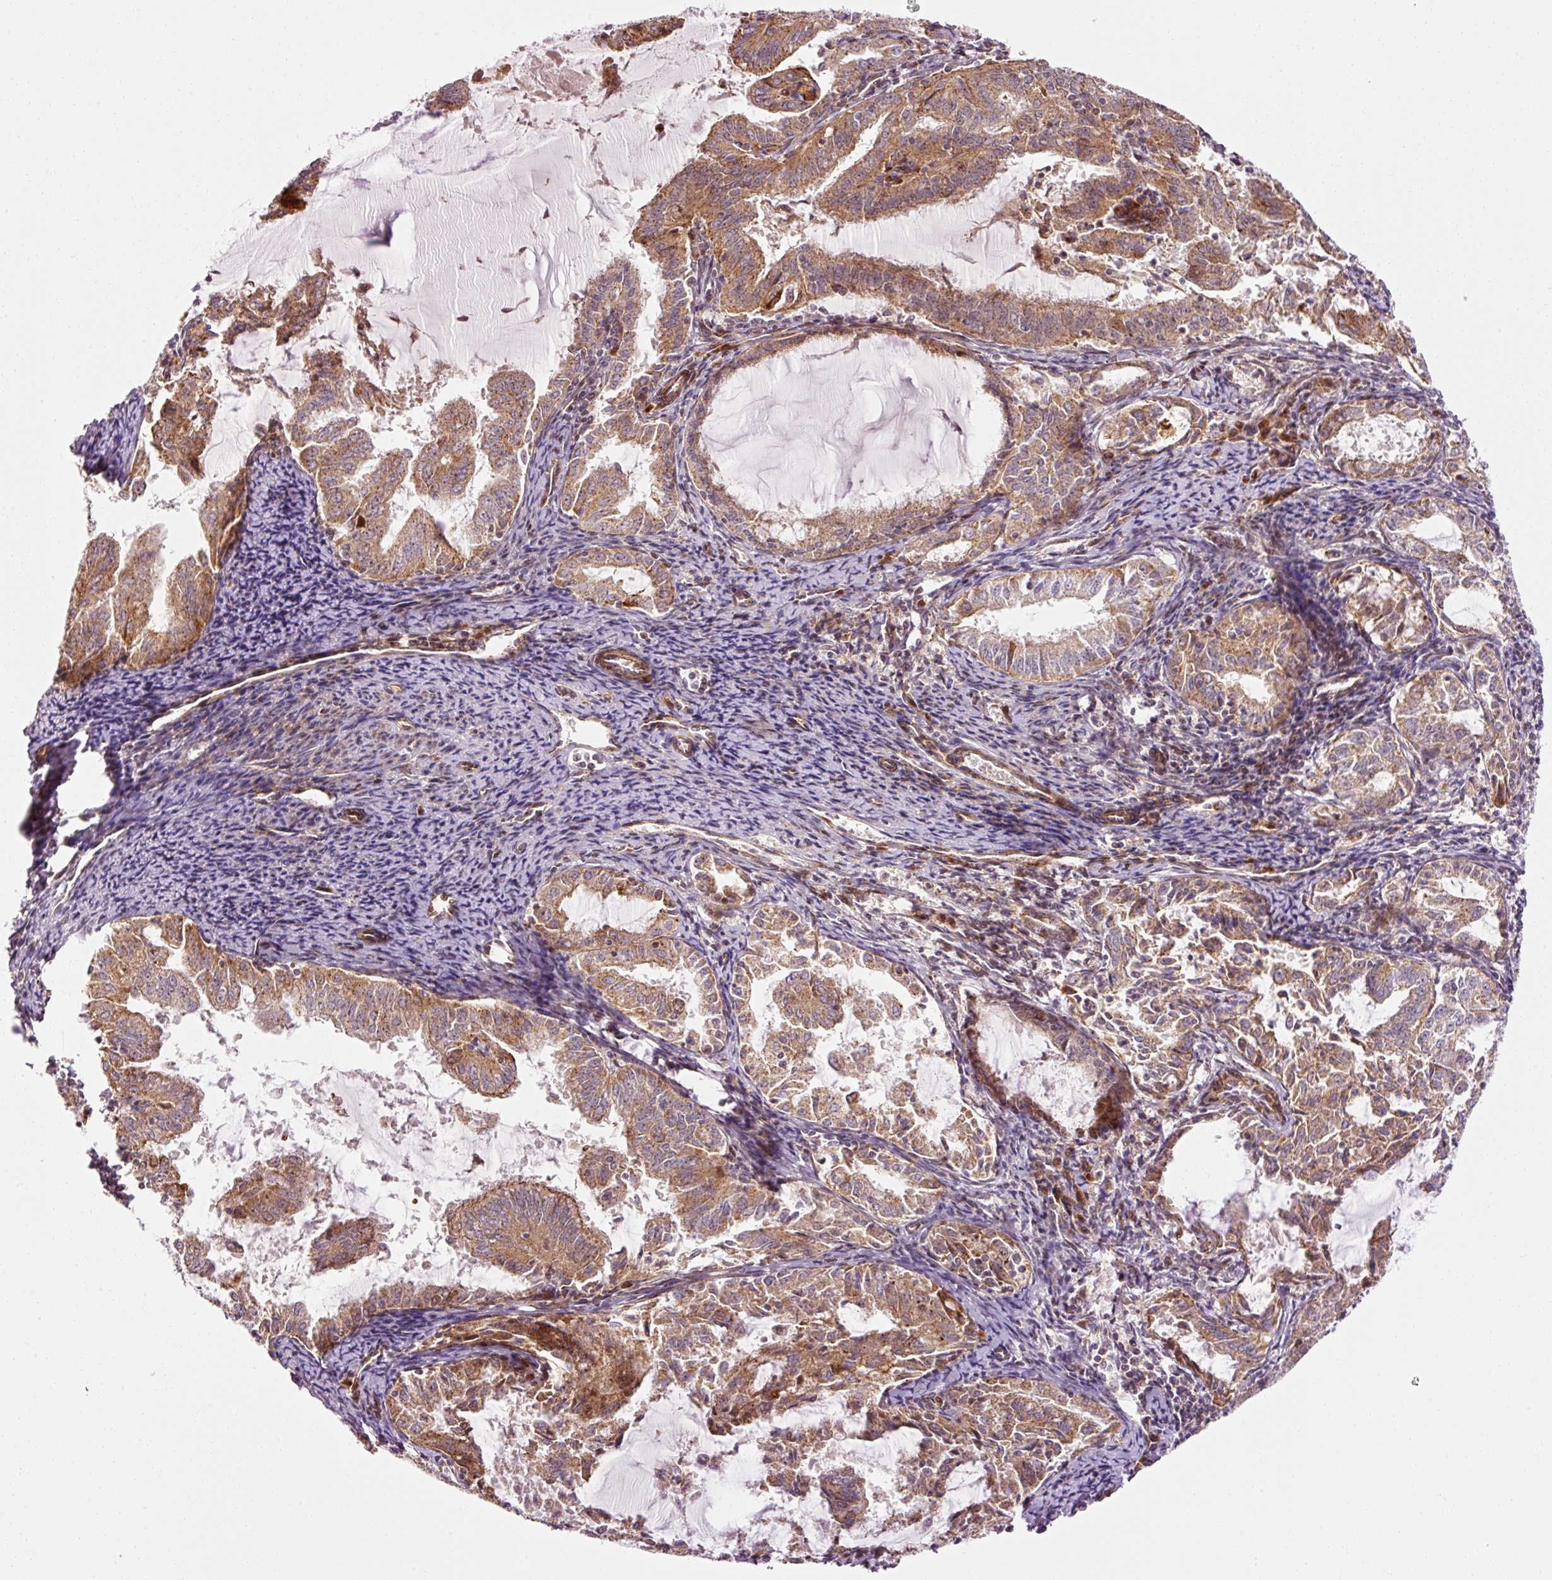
{"staining": {"intensity": "moderate", "quantity": ">75%", "location": "cytoplasmic/membranous"}, "tissue": "endometrial cancer", "cell_type": "Tumor cells", "image_type": "cancer", "snomed": [{"axis": "morphology", "description": "Adenocarcinoma, NOS"}, {"axis": "topography", "description": "Endometrium"}], "caption": "Immunohistochemistry (IHC) micrograph of neoplastic tissue: endometrial cancer (adenocarcinoma) stained using immunohistochemistry (IHC) displays medium levels of moderate protein expression localized specifically in the cytoplasmic/membranous of tumor cells, appearing as a cytoplasmic/membranous brown color.", "gene": "ANKRD20A1", "patient": {"sex": "female", "age": 70}}